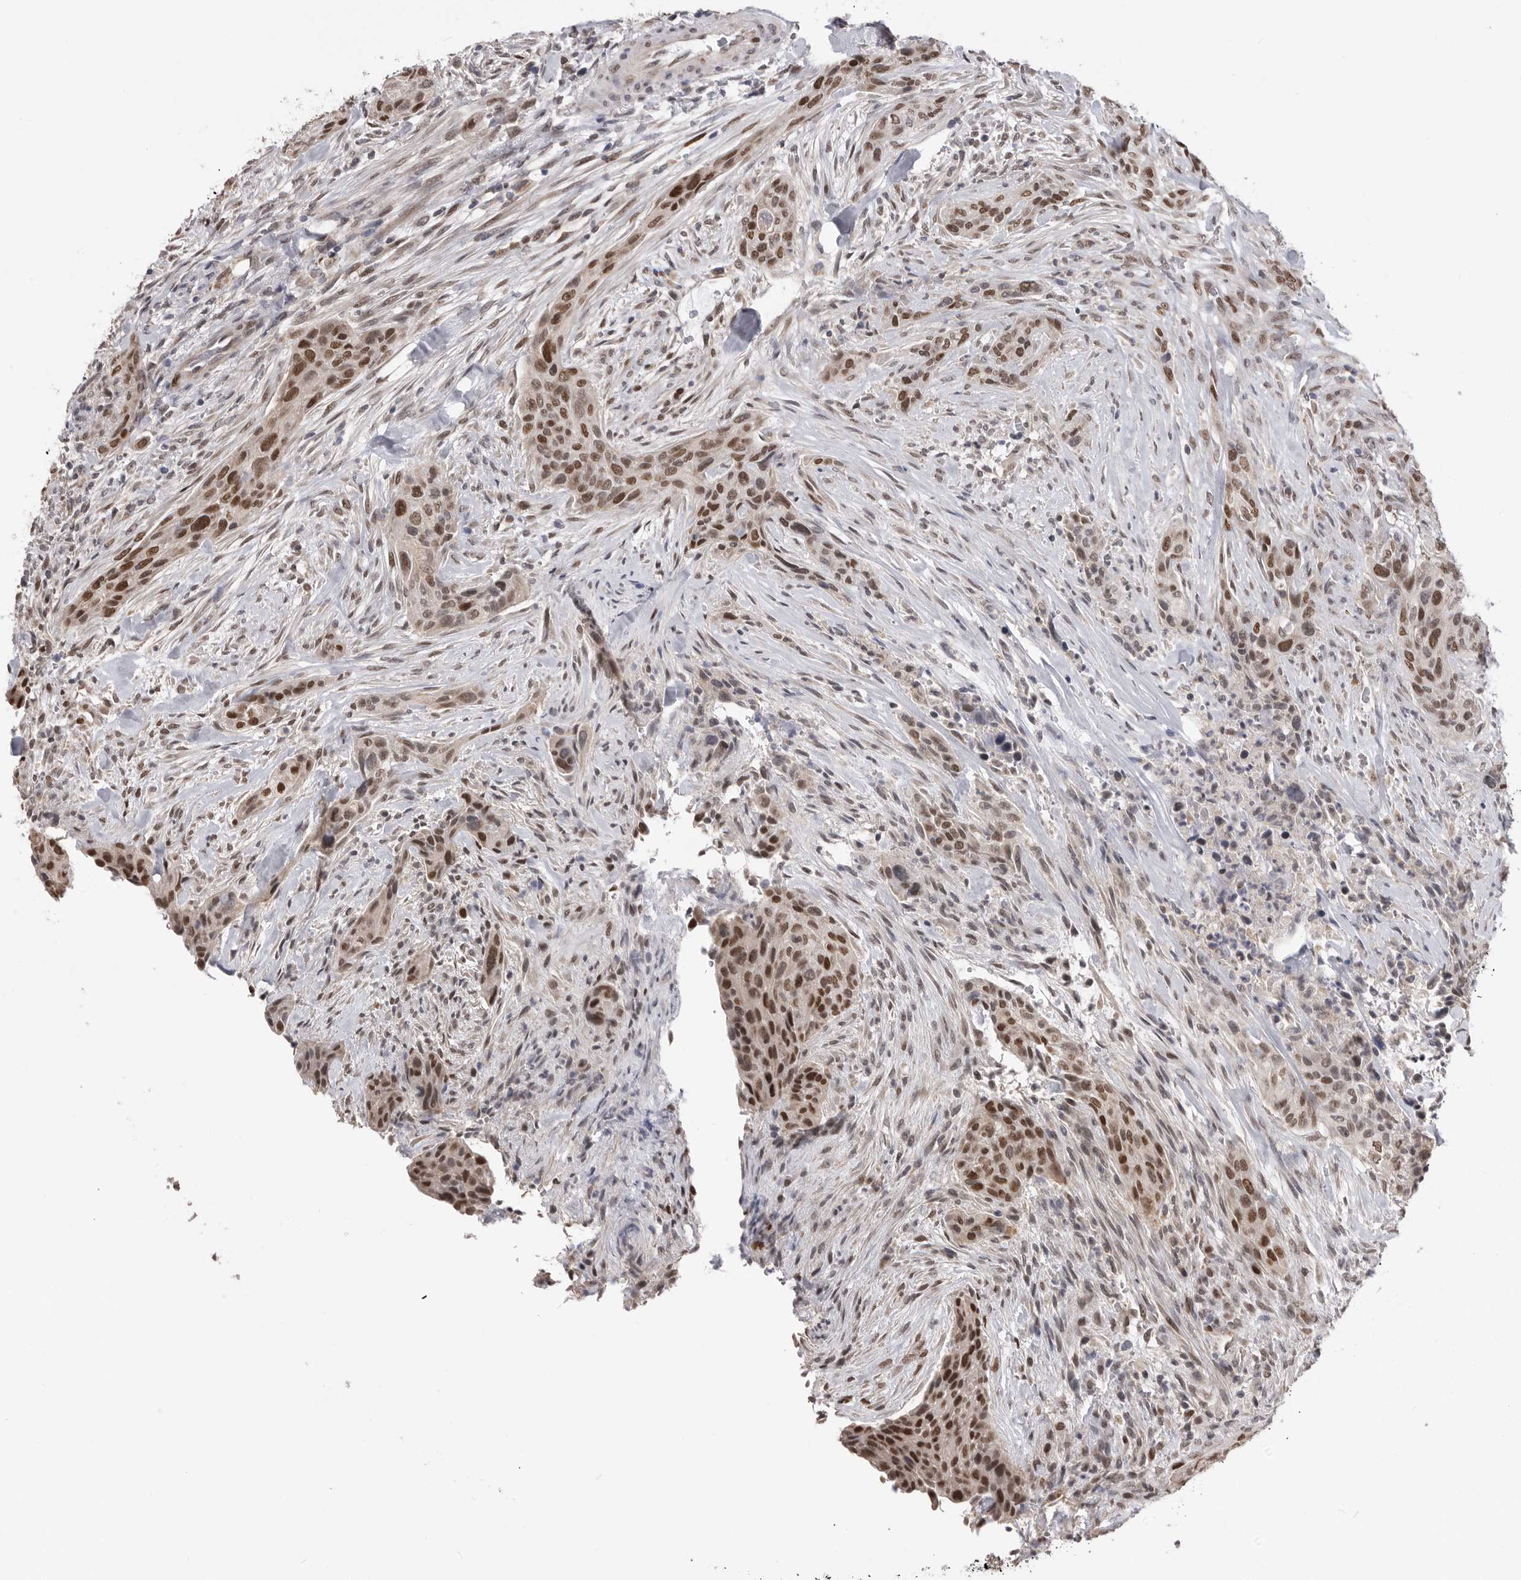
{"staining": {"intensity": "moderate", "quantity": ">75%", "location": "nuclear"}, "tissue": "urothelial cancer", "cell_type": "Tumor cells", "image_type": "cancer", "snomed": [{"axis": "morphology", "description": "Urothelial carcinoma, High grade"}, {"axis": "topography", "description": "Urinary bladder"}], "caption": "Tumor cells reveal medium levels of moderate nuclear staining in about >75% of cells in urothelial cancer.", "gene": "SMARCC1", "patient": {"sex": "male", "age": 35}}